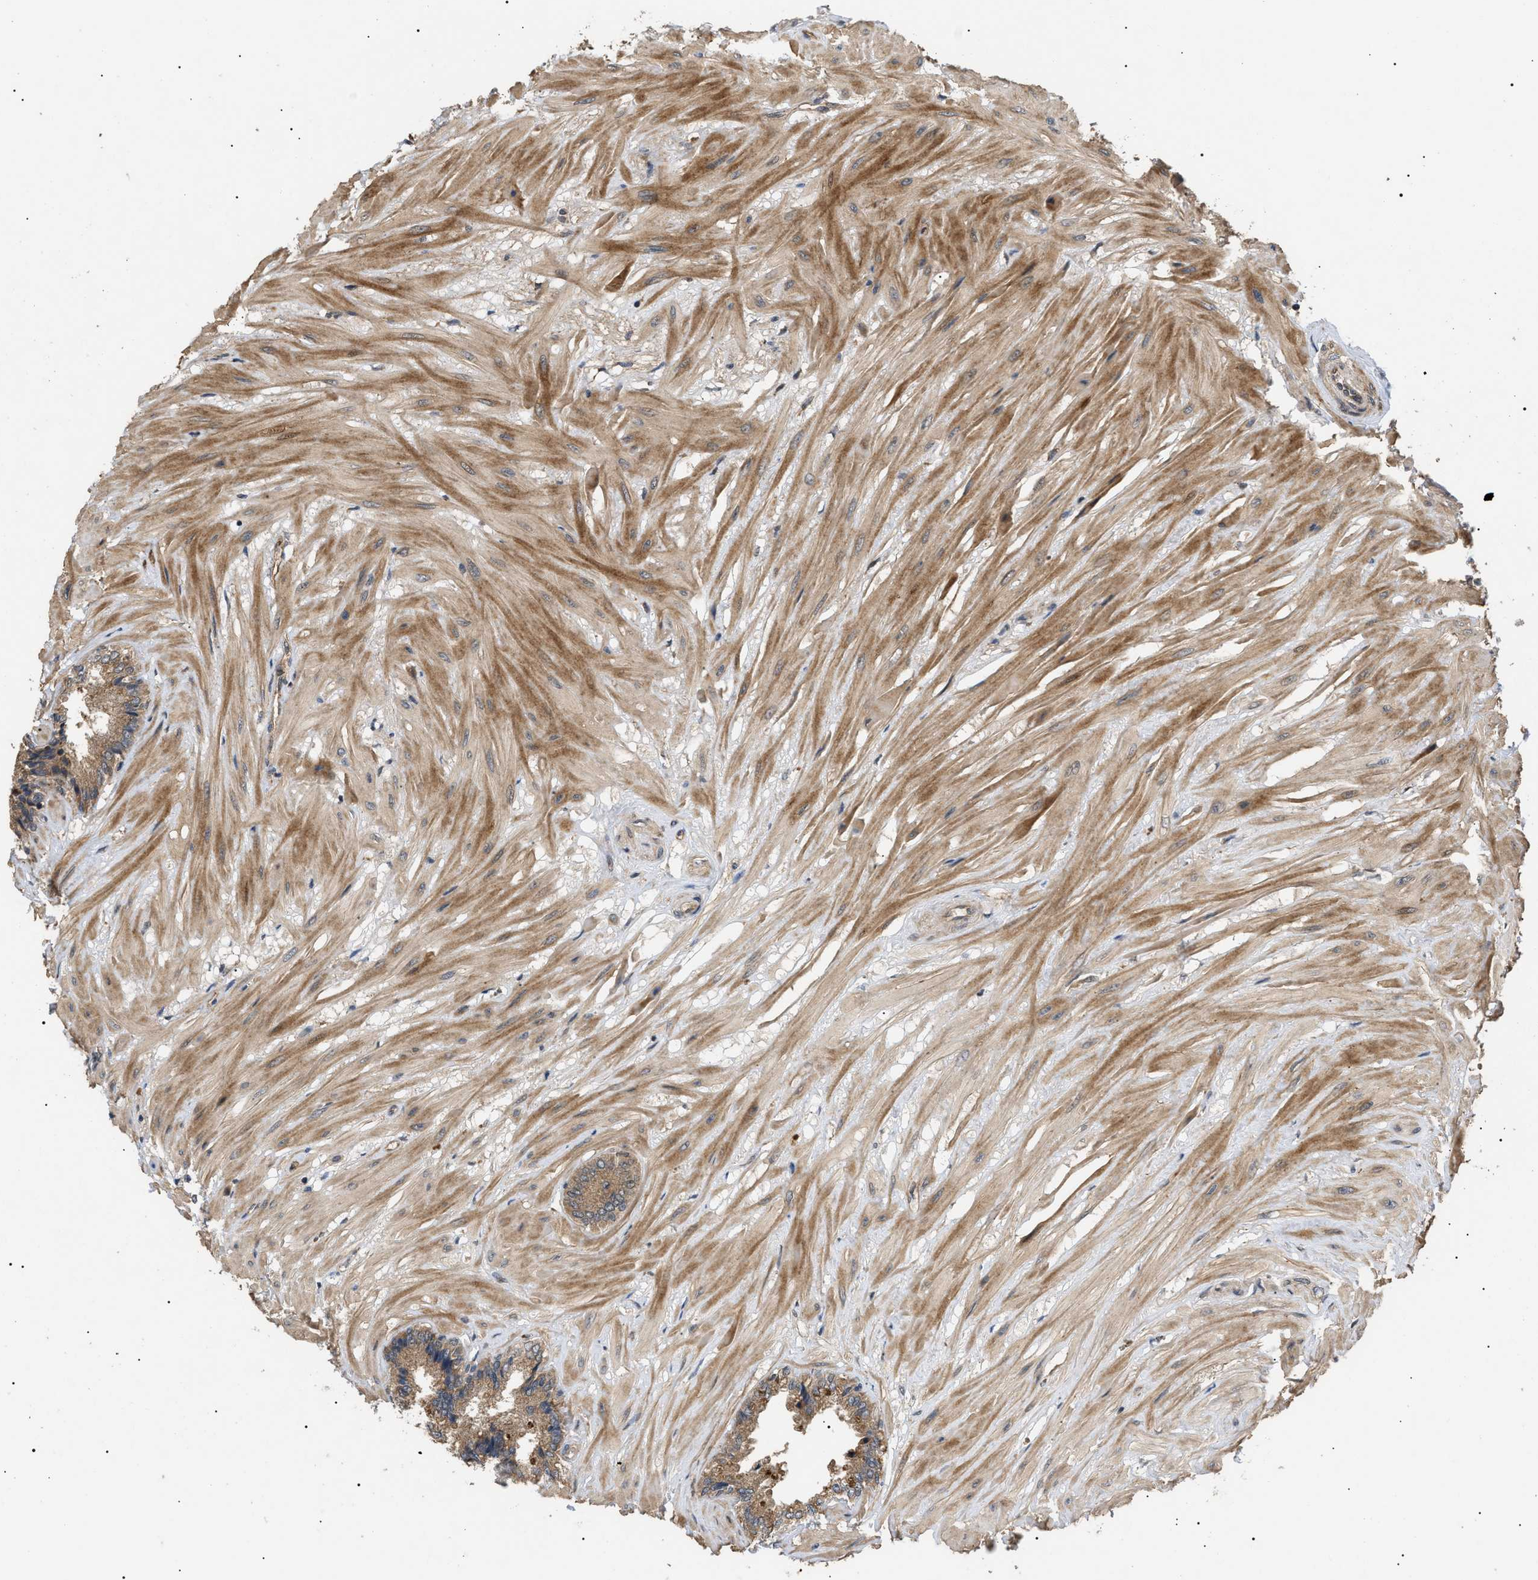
{"staining": {"intensity": "moderate", "quantity": ">75%", "location": "cytoplasmic/membranous"}, "tissue": "seminal vesicle", "cell_type": "Glandular cells", "image_type": "normal", "snomed": [{"axis": "morphology", "description": "Normal tissue, NOS"}, {"axis": "topography", "description": "Seminal veicle"}], "caption": "This micrograph displays IHC staining of normal seminal vesicle, with medium moderate cytoplasmic/membranous expression in about >75% of glandular cells.", "gene": "ASTL", "patient": {"sex": "male", "age": 46}}